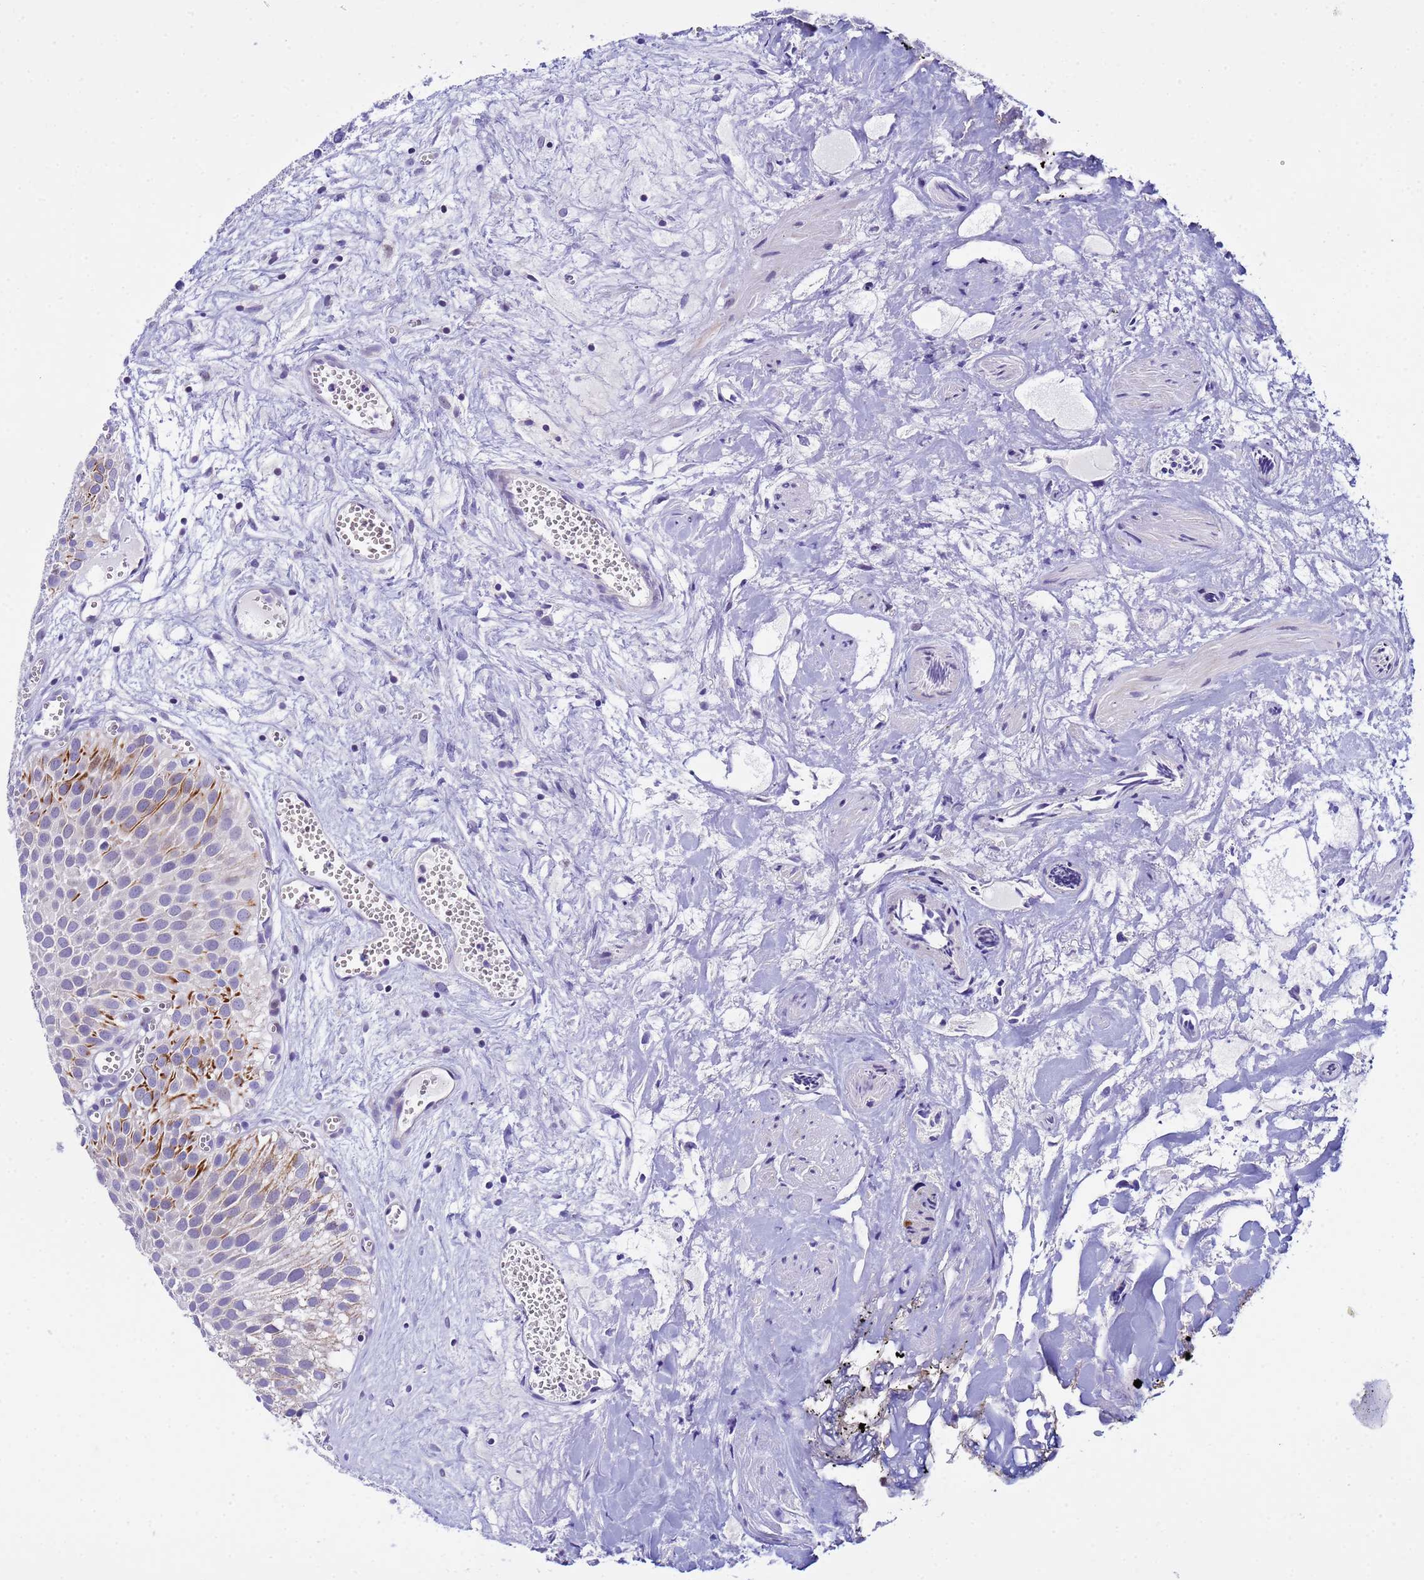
{"staining": {"intensity": "moderate", "quantity": "<25%", "location": "cytoplasmic/membranous"}, "tissue": "urothelial cancer", "cell_type": "Tumor cells", "image_type": "cancer", "snomed": [{"axis": "morphology", "description": "Urothelial carcinoma, Low grade"}, {"axis": "topography", "description": "Urinary bladder"}], "caption": "This is a histology image of immunohistochemistry staining of low-grade urothelial carcinoma, which shows moderate positivity in the cytoplasmic/membranous of tumor cells.", "gene": "IGSF11", "patient": {"sex": "male", "age": 88}}